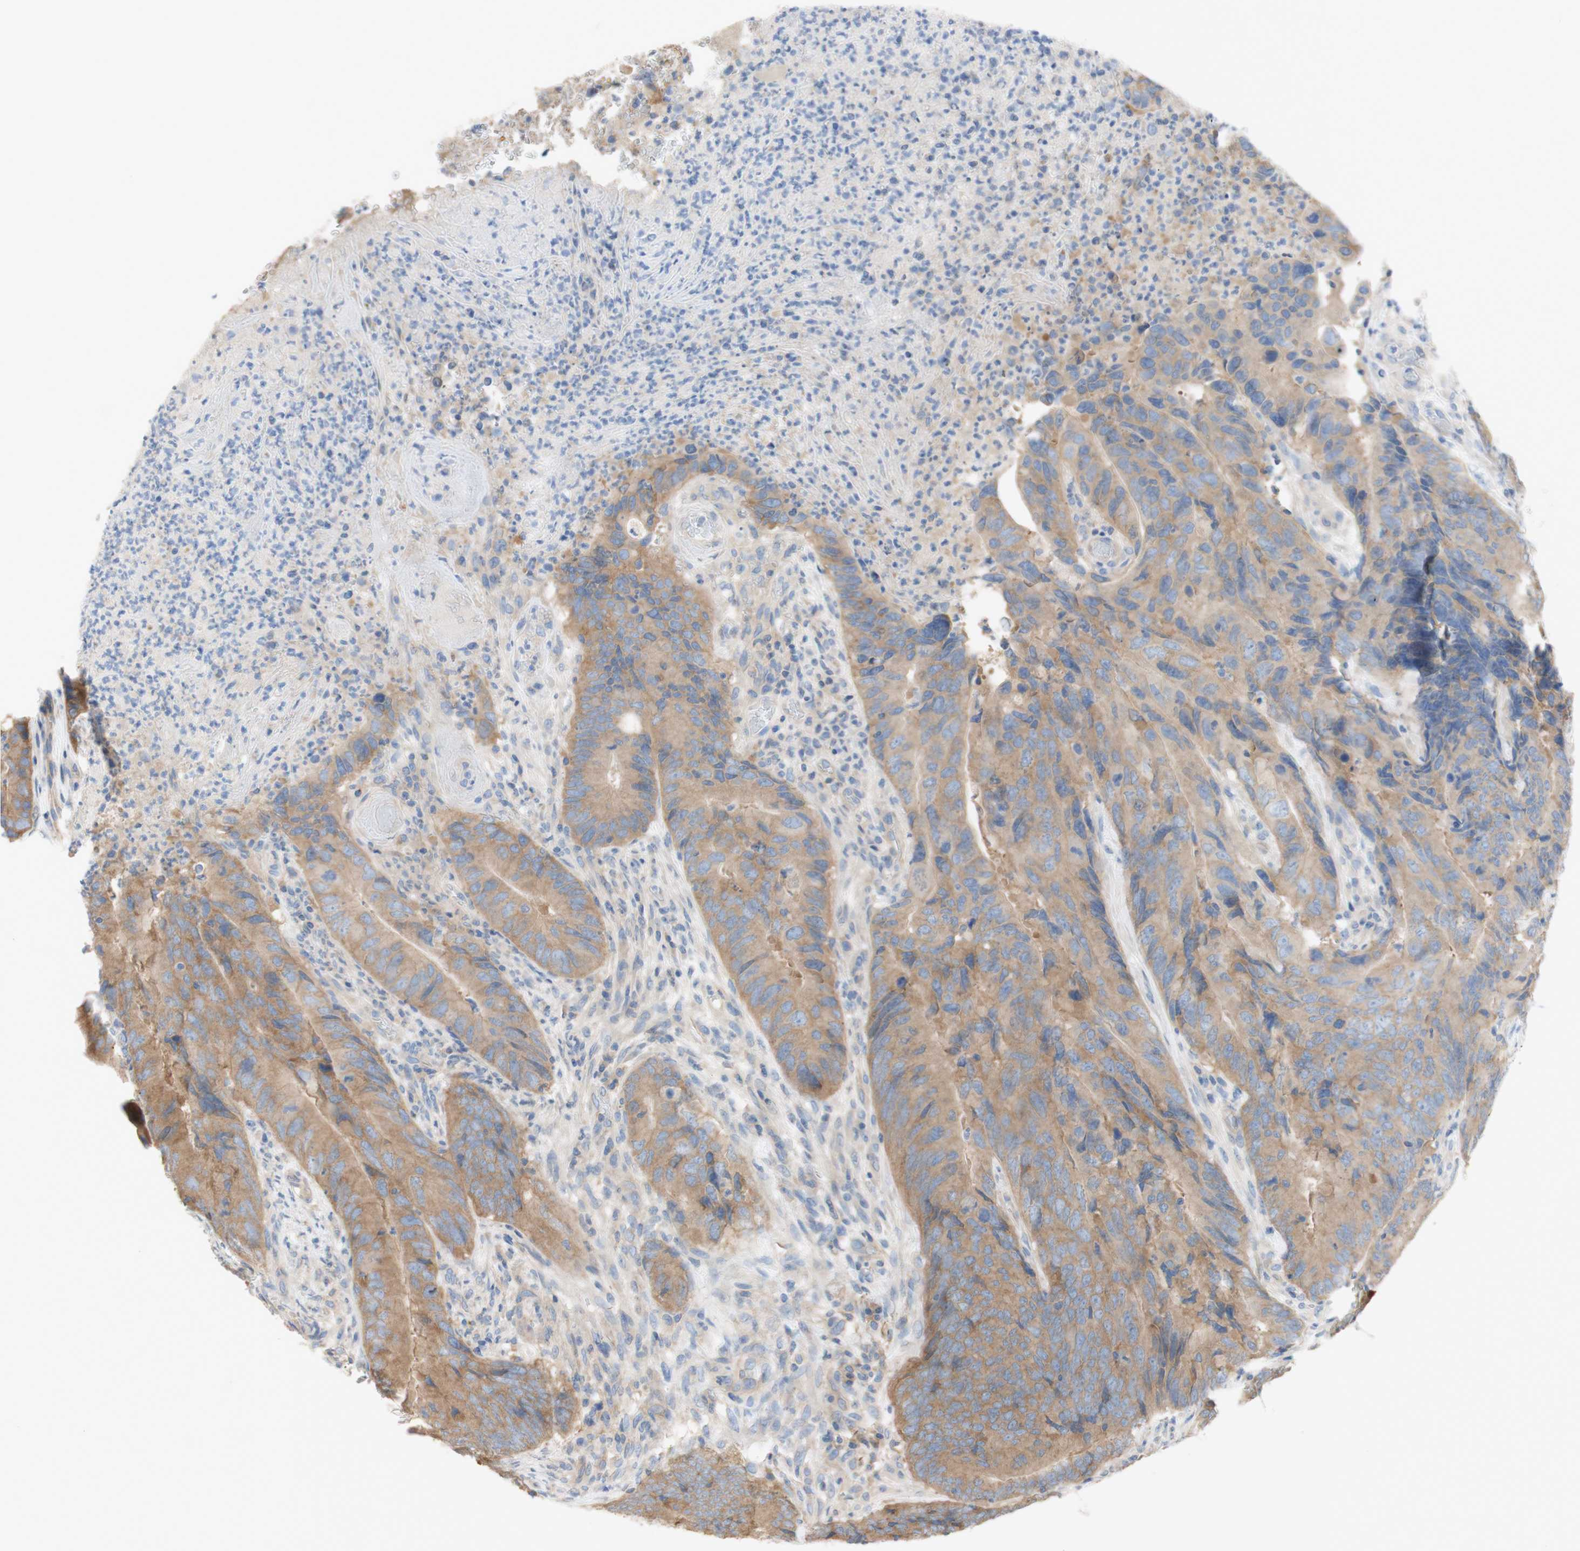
{"staining": {"intensity": "weak", "quantity": ">75%", "location": "cytoplasmic/membranous"}, "tissue": "colorectal cancer", "cell_type": "Tumor cells", "image_type": "cancer", "snomed": [{"axis": "morphology", "description": "Normal tissue, NOS"}, {"axis": "morphology", "description": "Adenocarcinoma, NOS"}, {"axis": "topography", "description": "Colon"}], "caption": "DAB immunohistochemical staining of human adenocarcinoma (colorectal) displays weak cytoplasmic/membranous protein positivity in about >75% of tumor cells.", "gene": "ATP2B1", "patient": {"sex": "male", "age": 56}}